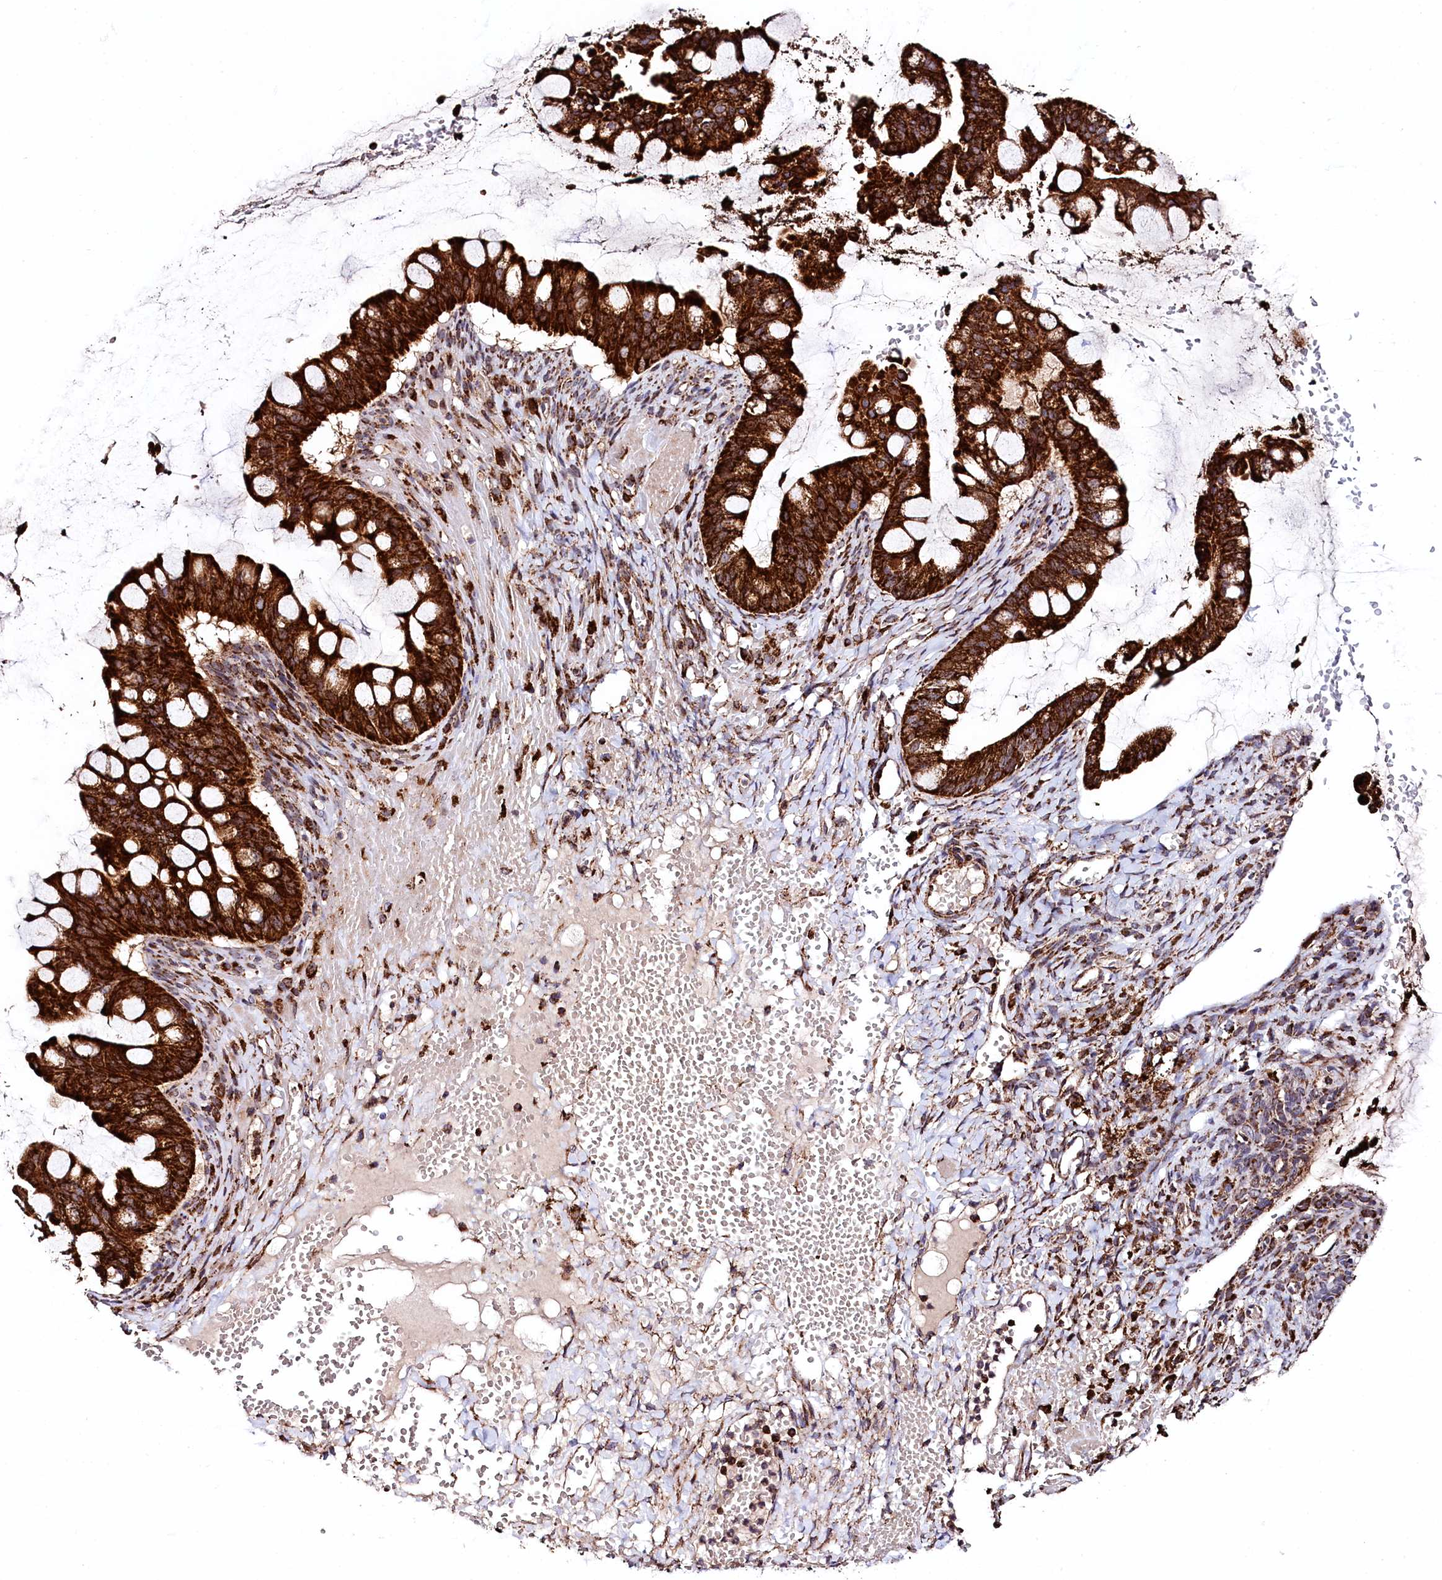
{"staining": {"intensity": "strong", "quantity": ">75%", "location": "cytoplasmic/membranous"}, "tissue": "ovarian cancer", "cell_type": "Tumor cells", "image_type": "cancer", "snomed": [{"axis": "morphology", "description": "Cystadenocarcinoma, mucinous, NOS"}, {"axis": "topography", "description": "Ovary"}], "caption": "Ovarian mucinous cystadenocarcinoma stained for a protein demonstrates strong cytoplasmic/membranous positivity in tumor cells. The staining was performed using DAB to visualize the protein expression in brown, while the nuclei were stained in blue with hematoxylin (Magnification: 20x).", "gene": "CLYBL", "patient": {"sex": "female", "age": 73}}